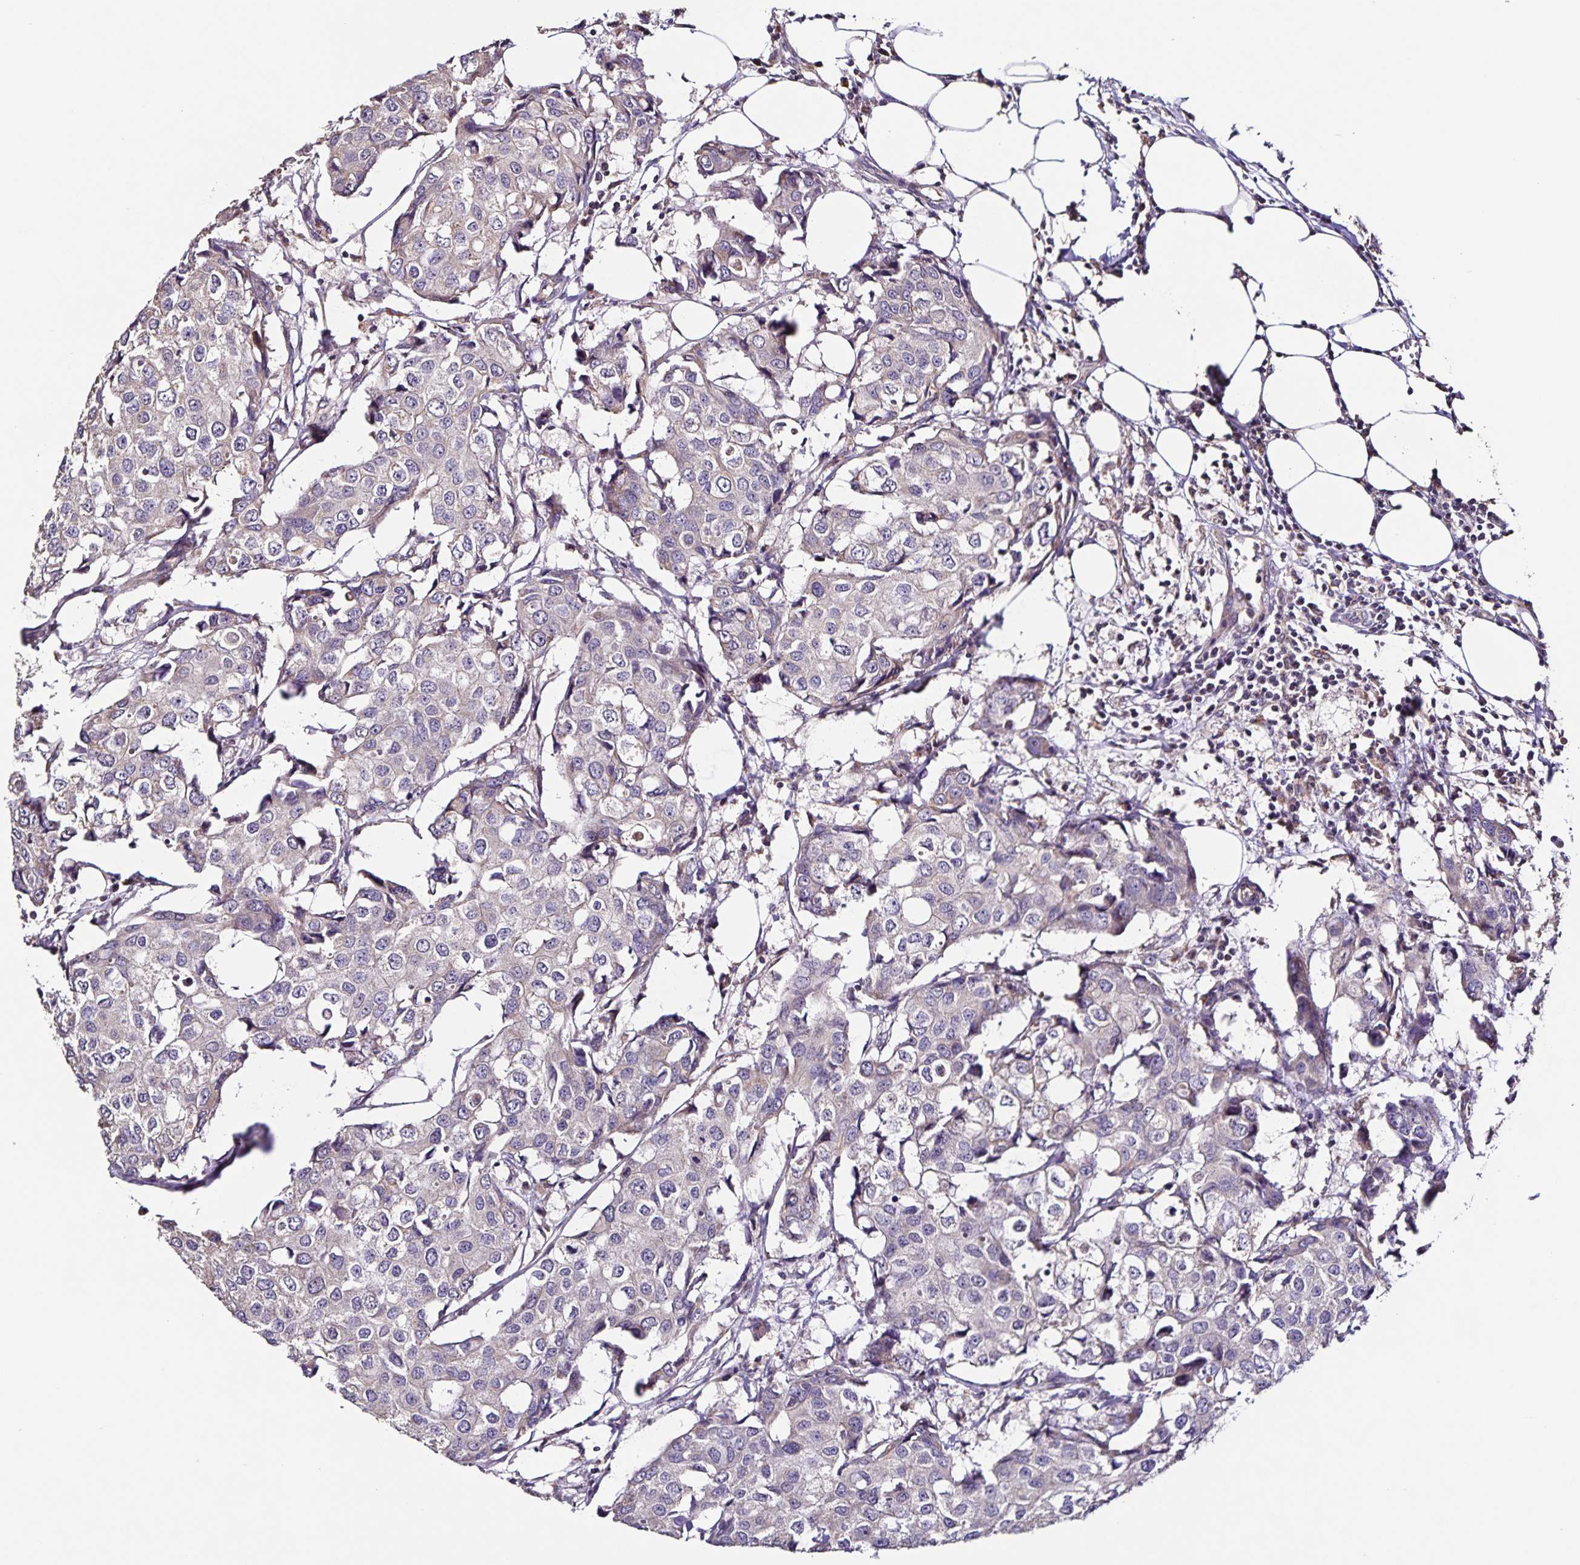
{"staining": {"intensity": "negative", "quantity": "none", "location": "none"}, "tissue": "breast cancer", "cell_type": "Tumor cells", "image_type": "cancer", "snomed": [{"axis": "morphology", "description": "Duct carcinoma"}, {"axis": "topography", "description": "Breast"}], "caption": "Human breast cancer stained for a protein using immunohistochemistry (IHC) demonstrates no expression in tumor cells.", "gene": "MAN1A1", "patient": {"sex": "female", "age": 27}}